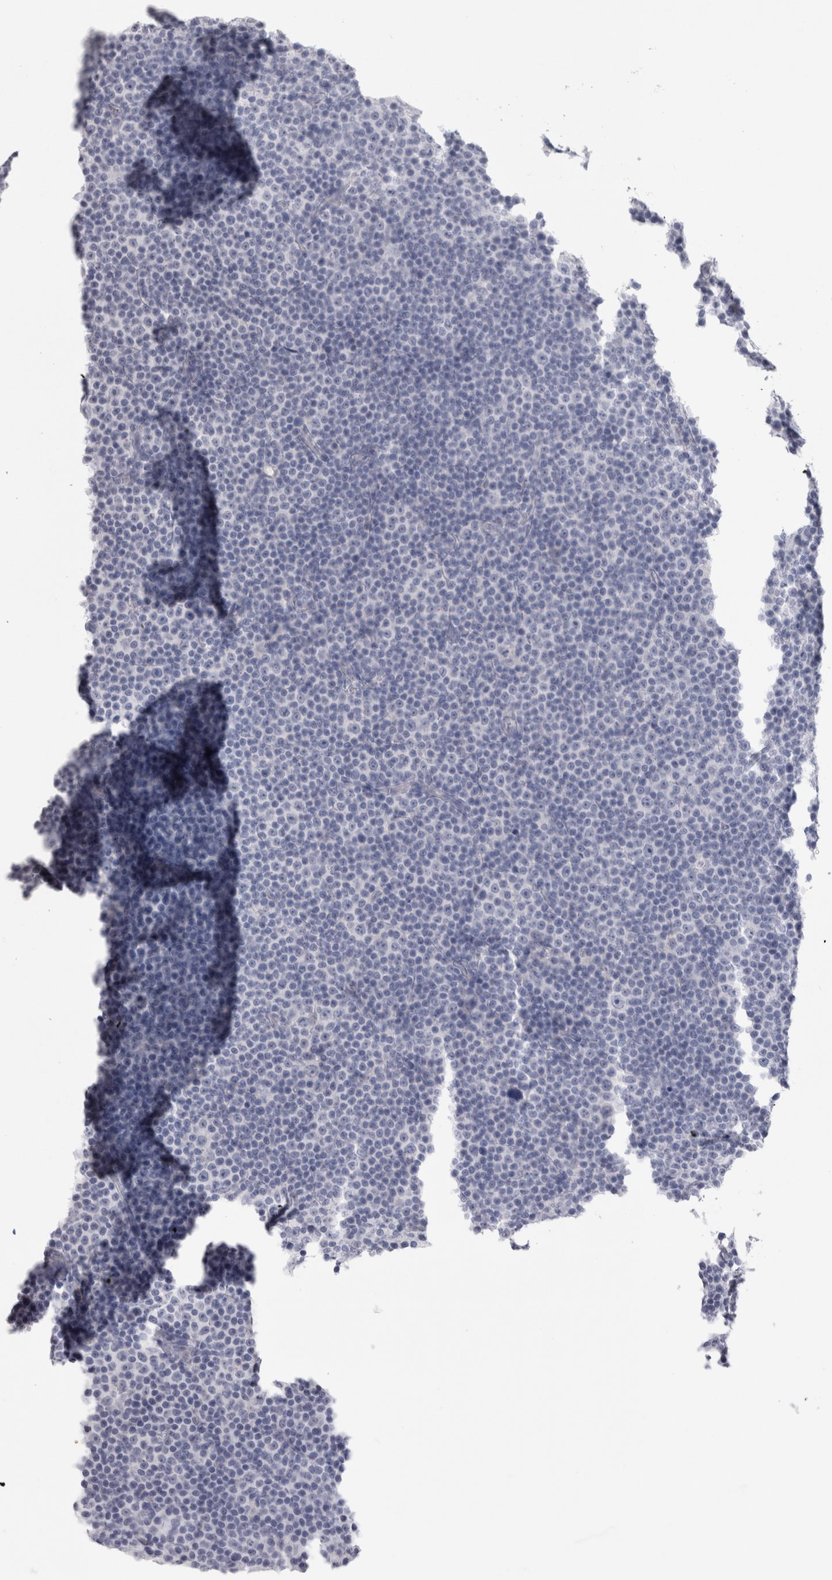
{"staining": {"intensity": "negative", "quantity": "none", "location": "none"}, "tissue": "lymphoma", "cell_type": "Tumor cells", "image_type": "cancer", "snomed": [{"axis": "morphology", "description": "Malignant lymphoma, non-Hodgkin's type, Low grade"}, {"axis": "topography", "description": "Lymph node"}], "caption": "Protein analysis of malignant lymphoma, non-Hodgkin's type (low-grade) shows no significant expression in tumor cells.", "gene": "MSMB", "patient": {"sex": "female", "age": 67}}